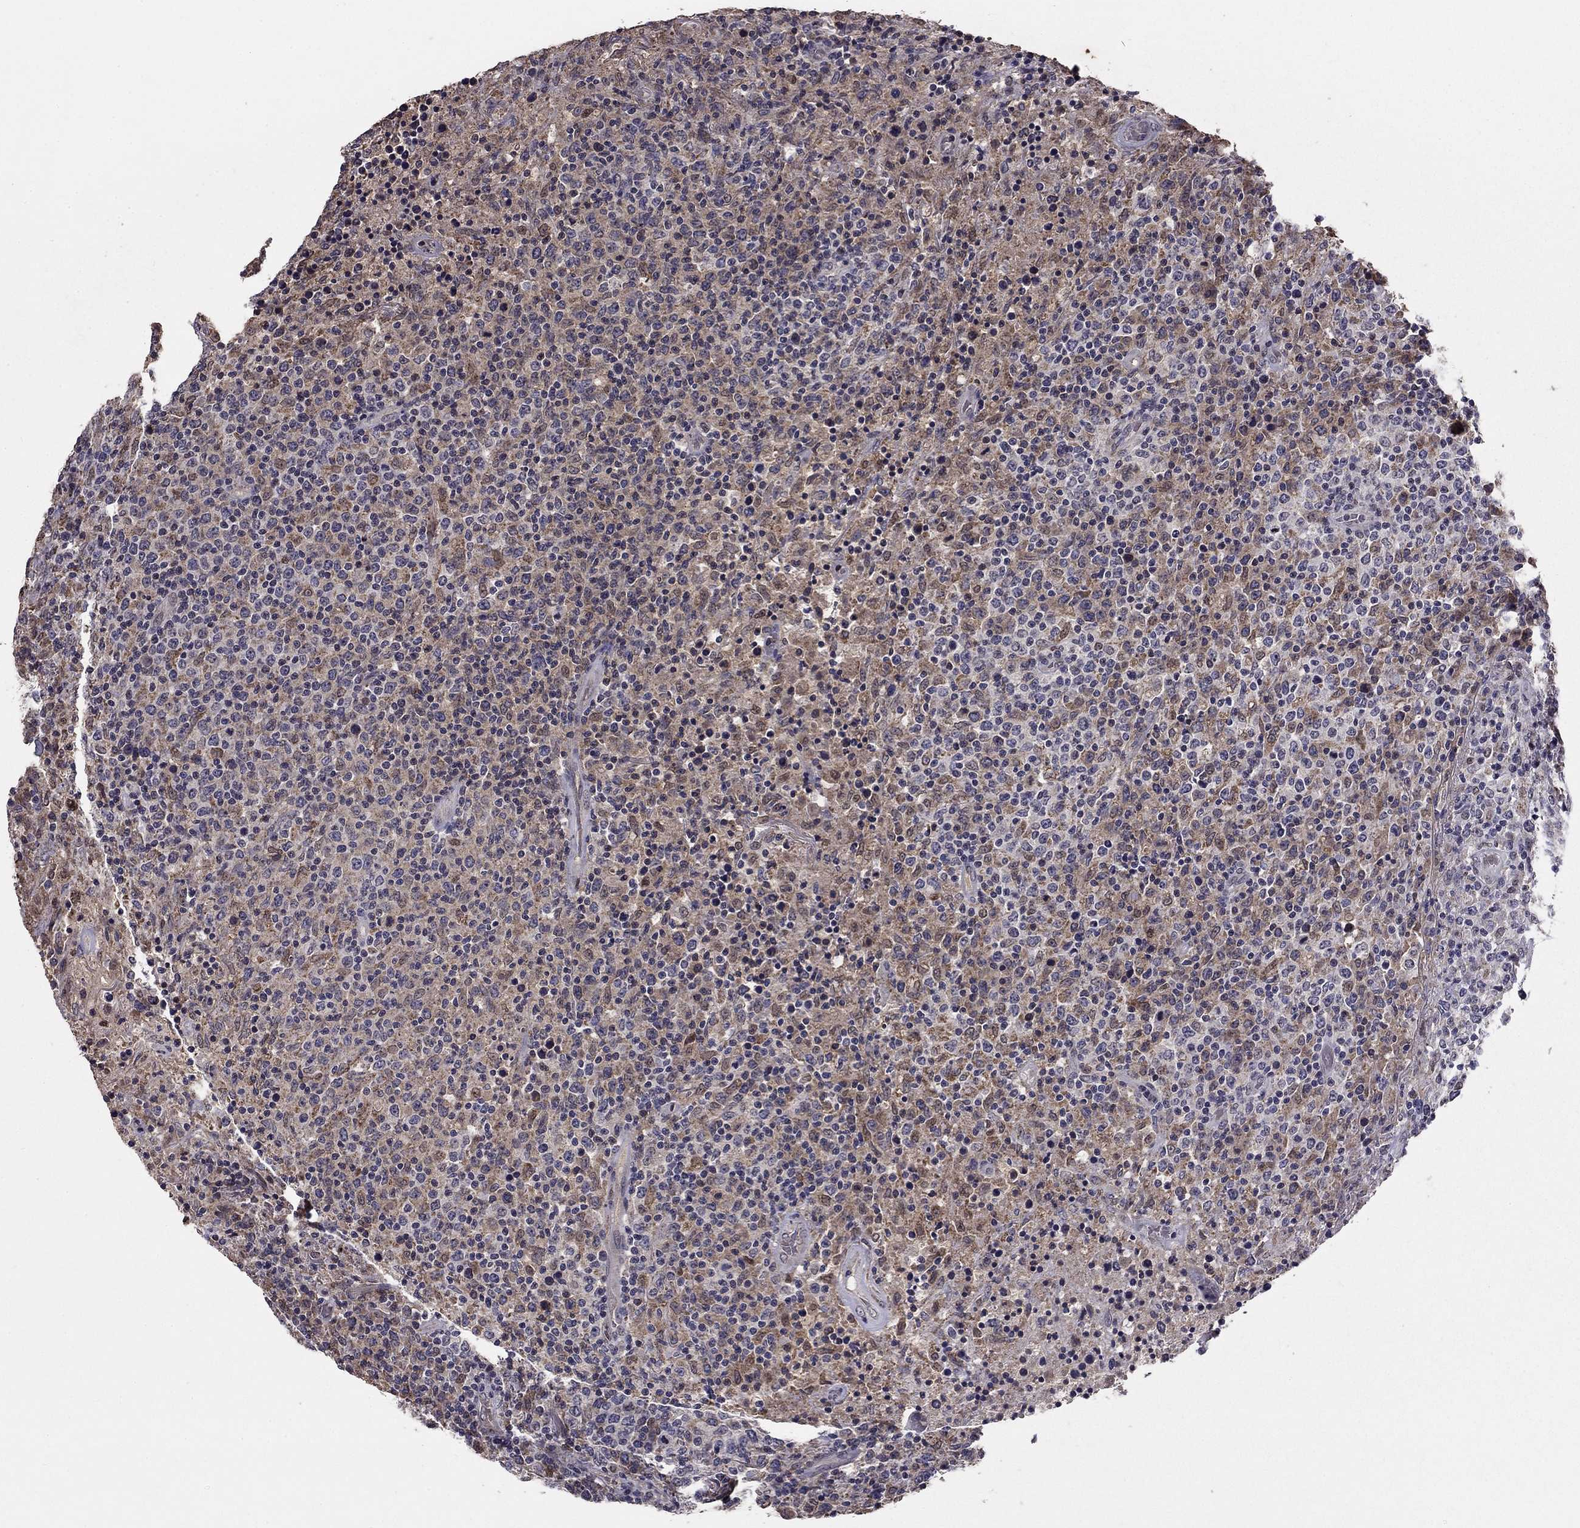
{"staining": {"intensity": "negative", "quantity": "none", "location": "none"}, "tissue": "lymphoma", "cell_type": "Tumor cells", "image_type": "cancer", "snomed": [{"axis": "morphology", "description": "Malignant lymphoma, non-Hodgkin's type, High grade"}, {"axis": "topography", "description": "Lung"}], "caption": "Immunohistochemistry (IHC) of human high-grade malignant lymphoma, non-Hodgkin's type exhibits no staining in tumor cells. (DAB immunohistochemistry (IHC) with hematoxylin counter stain).", "gene": "HCN1", "patient": {"sex": "male", "age": 79}}